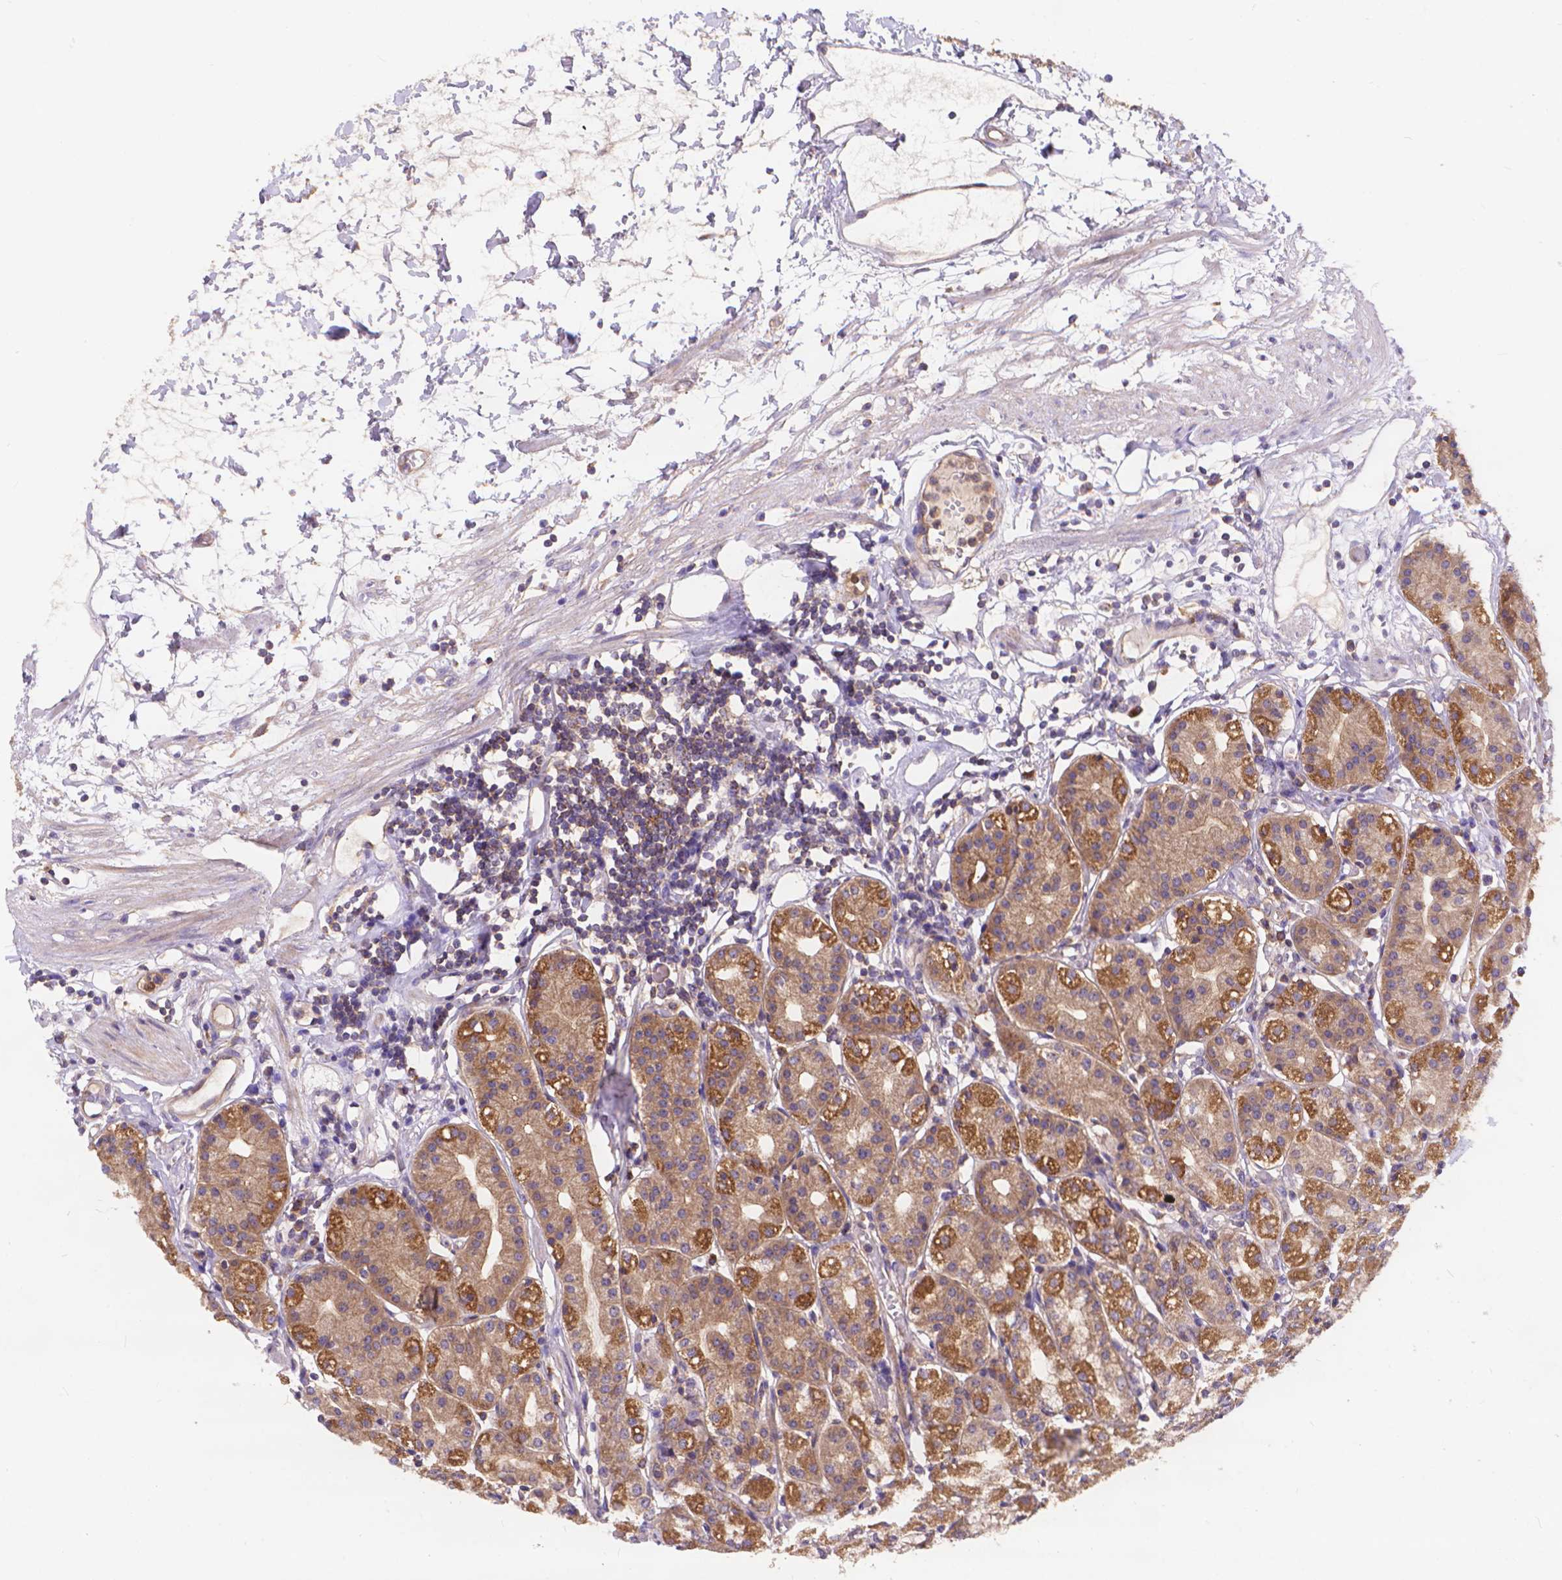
{"staining": {"intensity": "moderate", "quantity": "<25%", "location": "cytoplasmic/membranous"}, "tissue": "stomach", "cell_type": "Glandular cells", "image_type": "normal", "snomed": [{"axis": "morphology", "description": "Normal tissue, NOS"}, {"axis": "topography", "description": "Skeletal muscle"}, {"axis": "topography", "description": "Stomach"}], "caption": "Stomach stained with IHC displays moderate cytoplasmic/membranous positivity in about <25% of glandular cells.", "gene": "ARAP1", "patient": {"sex": "female", "age": 57}}